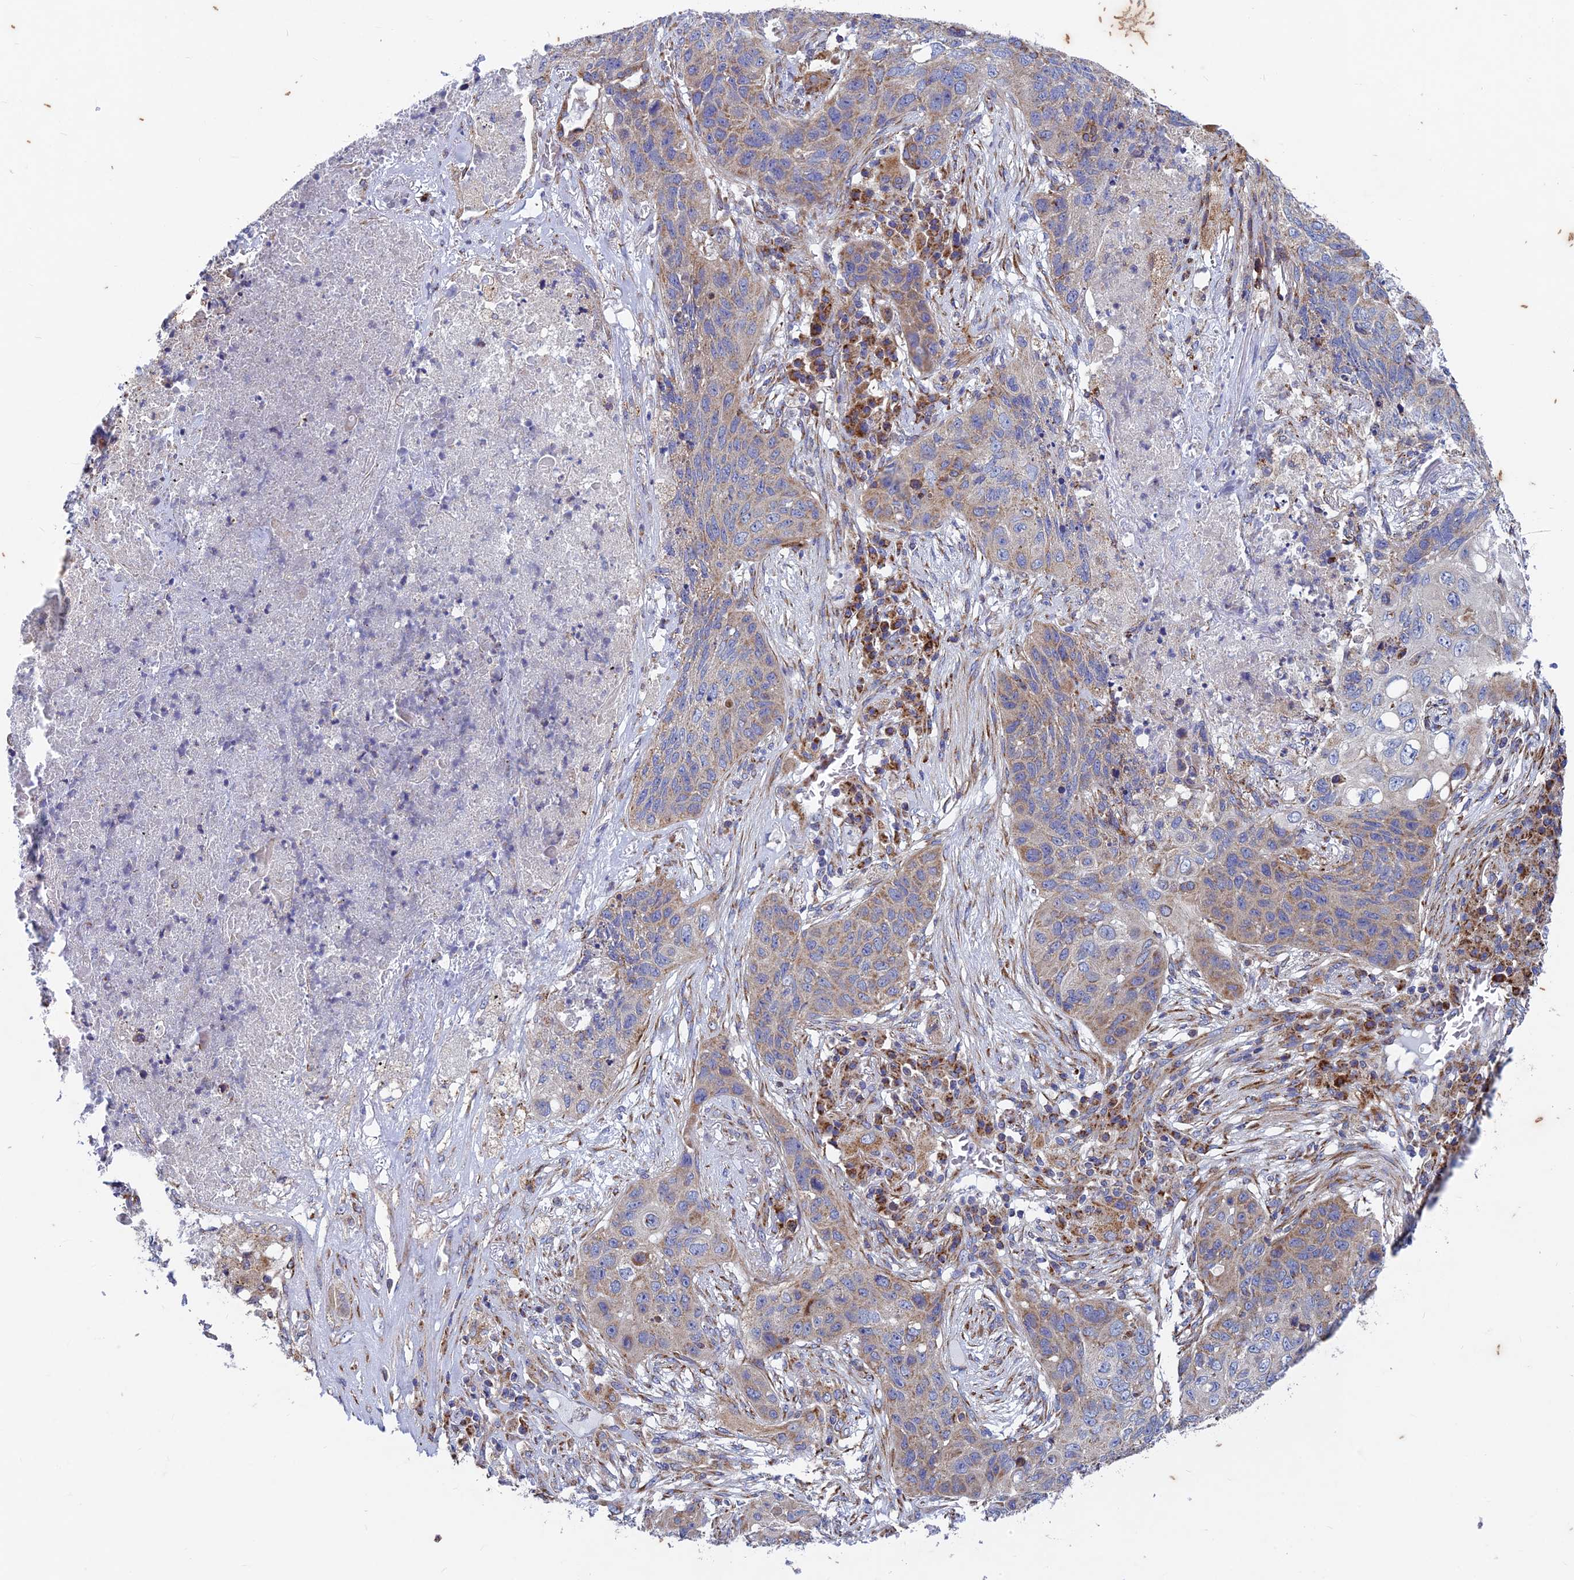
{"staining": {"intensity": "weak", "quantity": "25%-75%", "location": "cytoplasmic/membranous"}, "tissue": "lung cancer", "cell_type": "Tumor cells", "image_type": "cancer", "snomed": [{"axis": "morphology", "description": "Squamous cell carcinoma, NOS"}, {"axis": "topography", "description": "Lung"}], "caption": "Immunohistochemistry (IHC) of human lung cancer reveals low levels of weak cytoplasmic/membranous positivity in approximately 25%-75% of tumor cells.", "gene": "AP4S1", "patient": {"sex": "female", "age": 63}}